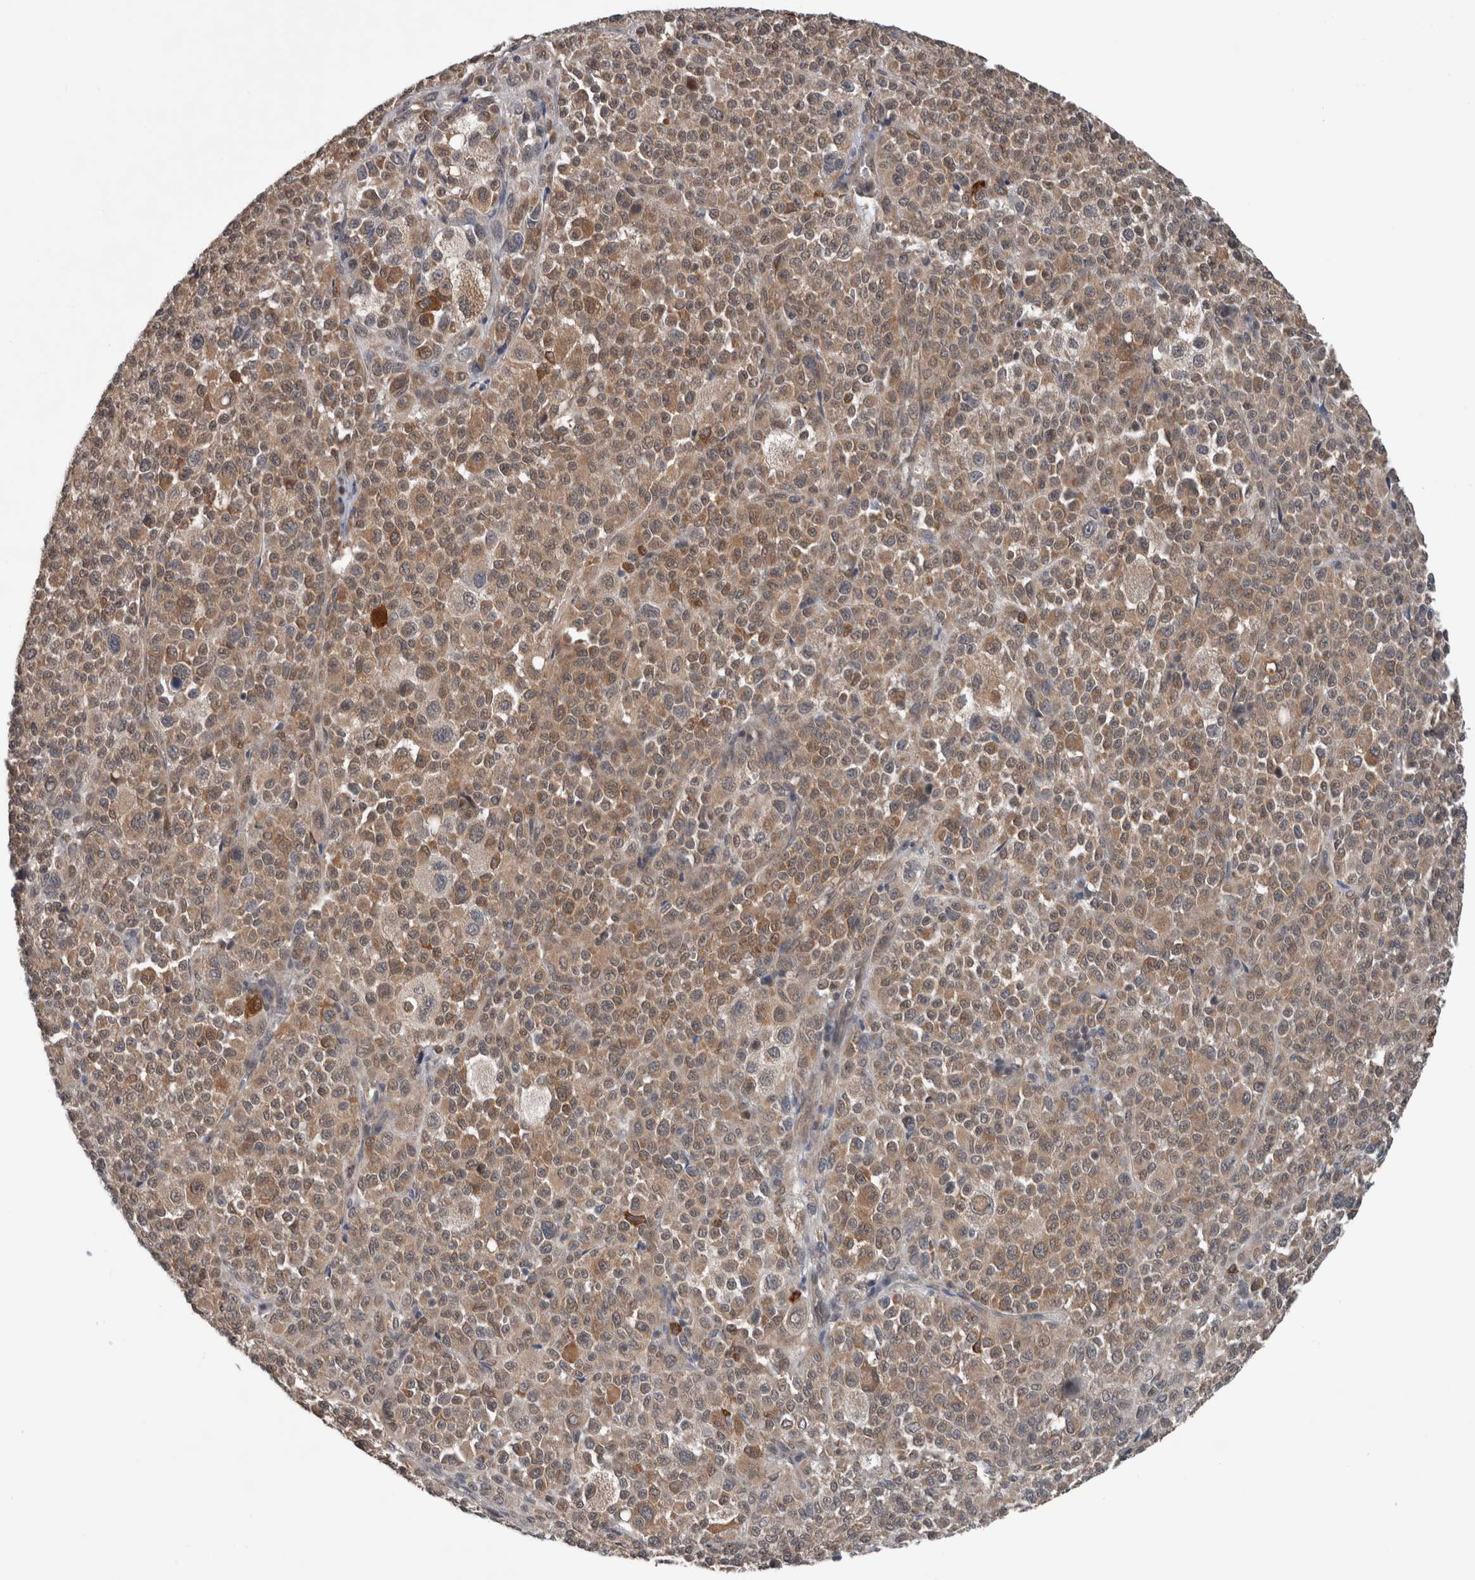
{"staining": {"intensity": "moderate", "quantity": ">75%", "location": "cytoplasmic/membranous"}, "tissue": "melanoma", "cell_type": "Tumor cells", "image_type": "cancer", "snomed": [{"axis": "morphology", "description": "Malignant melanoma, Metastatic site"}, {"axis": "topography", "description": "Skin"}], "caption": "Human melanoma stained for a protein (brown) shows moderate cytoplasmic/membranous positive staining in approximately >75% of tumor cells.", "gene": "ENY2", "patient": {"sex": "female", "age": 74}}